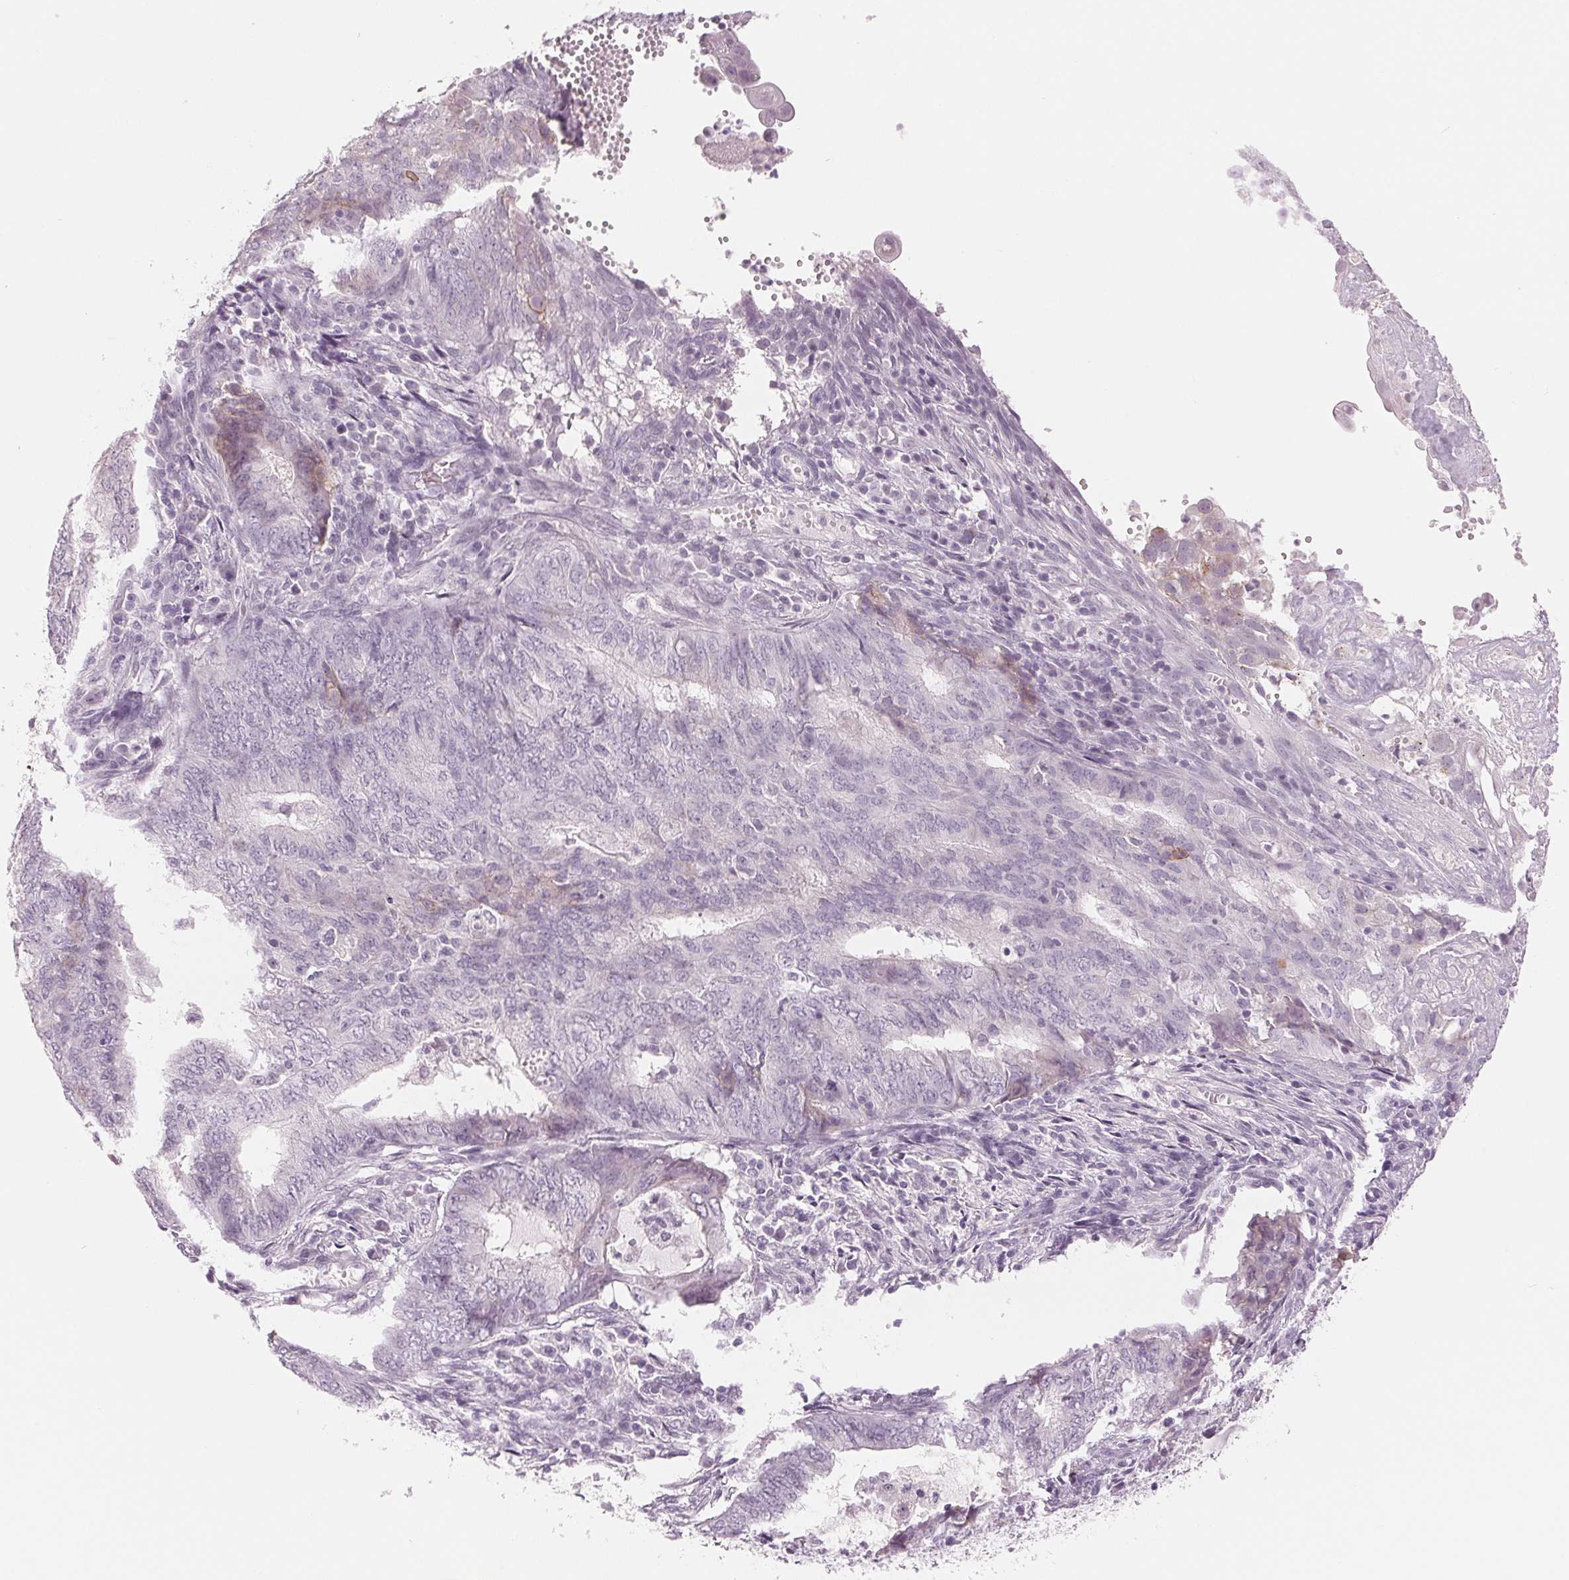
{"staining": {"intensity": "negative", "quantity": "none", "location": "none"}, "tissue": "endometrial cancer", "cell_type": "Tumor cells", "image_type": "cancer", "snomed": [{"axis": "morphology", "description": "Adenocarcinoma, NOS"}, {"axis": "topography", "description": "Endometrium"}], "caption": "Immunohistochemical staining of endometrial cancer (adenocarcinoma) exhibits no significant staining in tumor cells.", "gene": "EHHADH", "patient": {"sex": "female", "age": 62}}